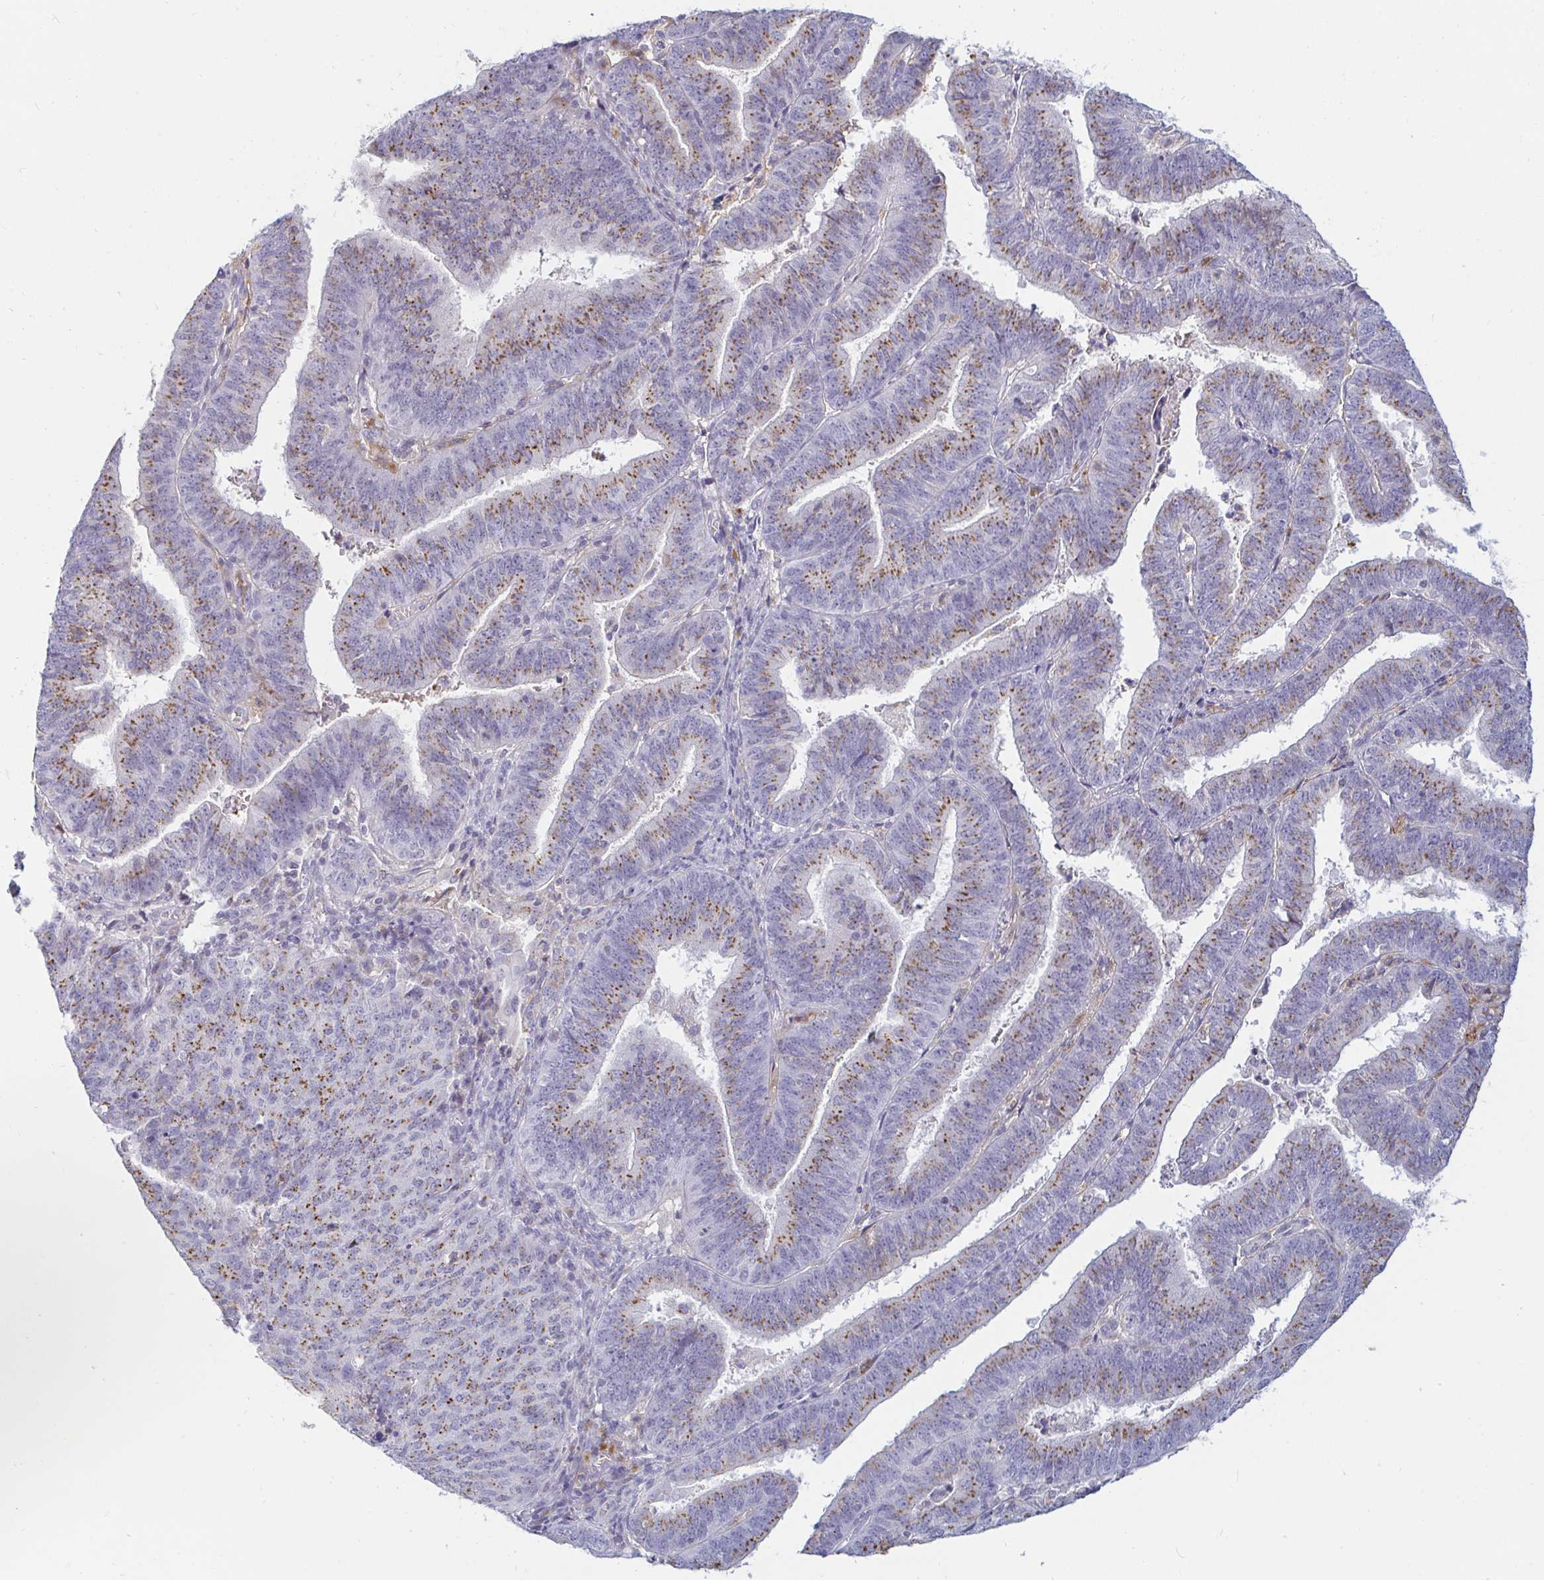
{"staining": {"intensity": "moderate", "quantity": ">75%", "location": "cytoplasmic/membranous"}, "tissue": "endometrial cancer", "cell_type": "Tumor cells", "image_type": "cancer", "snomed": [{"axis": "morphology", "description": "Adenocarcinoma, NOS"}, {"axis": "topography", "description": "Endometrium"}], "caption": "Protein analysis of endometrial cancer tissue exhibits moderate cytoplasmic/membranous expression in approximately >75% of tumor cells.", "gene": "OR51D1", "patient": {"sex": "female", "age": 82}}